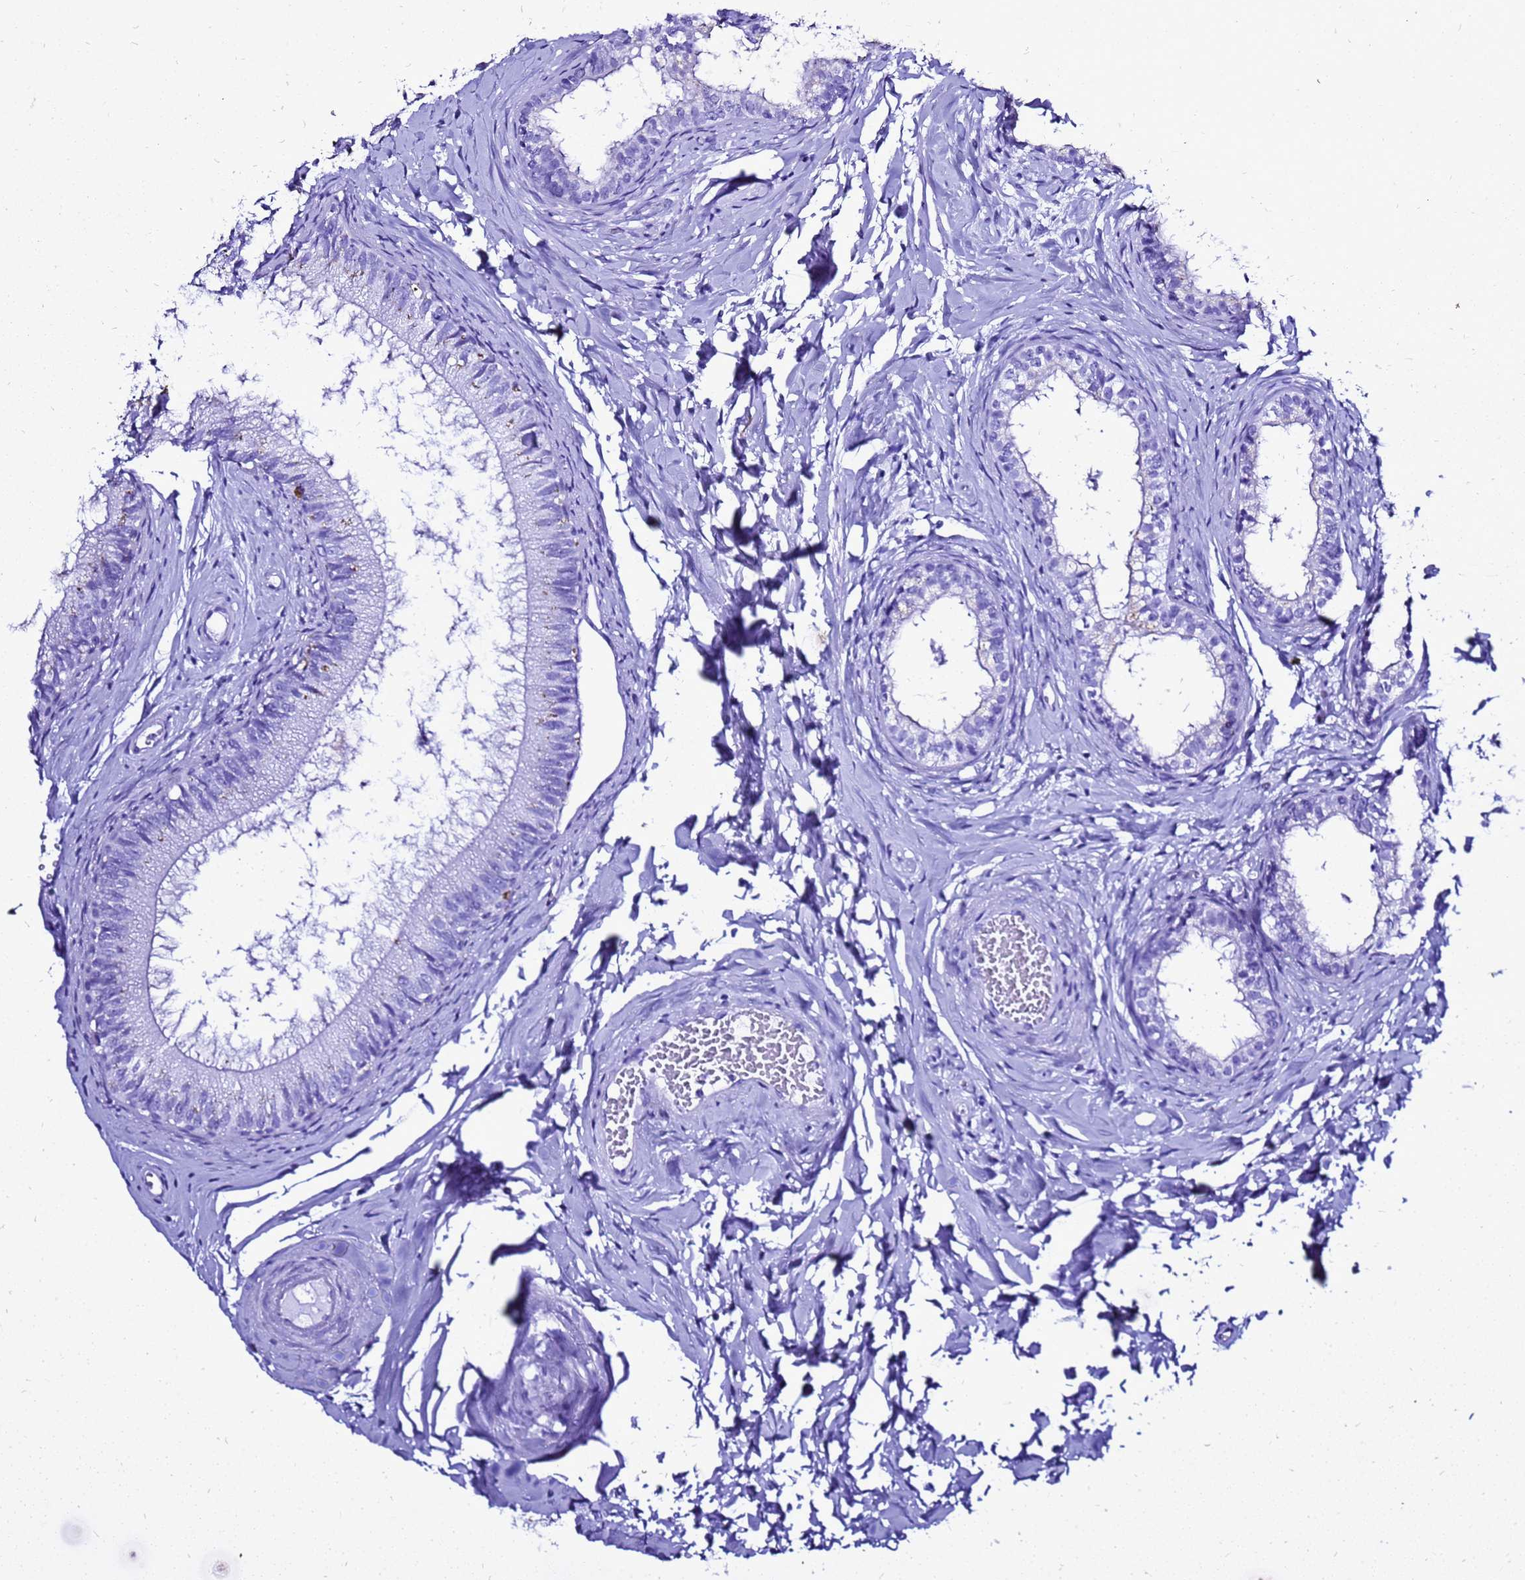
{"staining": {"intensity": "negative", "quantity": "none", "location": "none"}, "tissue": "epididymis", "cell_type": "Glandular cells", "image_type": "normal", "snomed": [{"axis": "morphology", "description": "Normal tissue, NOS"}, {"axis": "topography", "description": "Epididymis"}], "caption": "Immunohistochemistry (IHC) of normal epididymis reveals no expression in glandular cells.", "gene": "LIPF", "patient": {"sex": "male", "age": 34}}